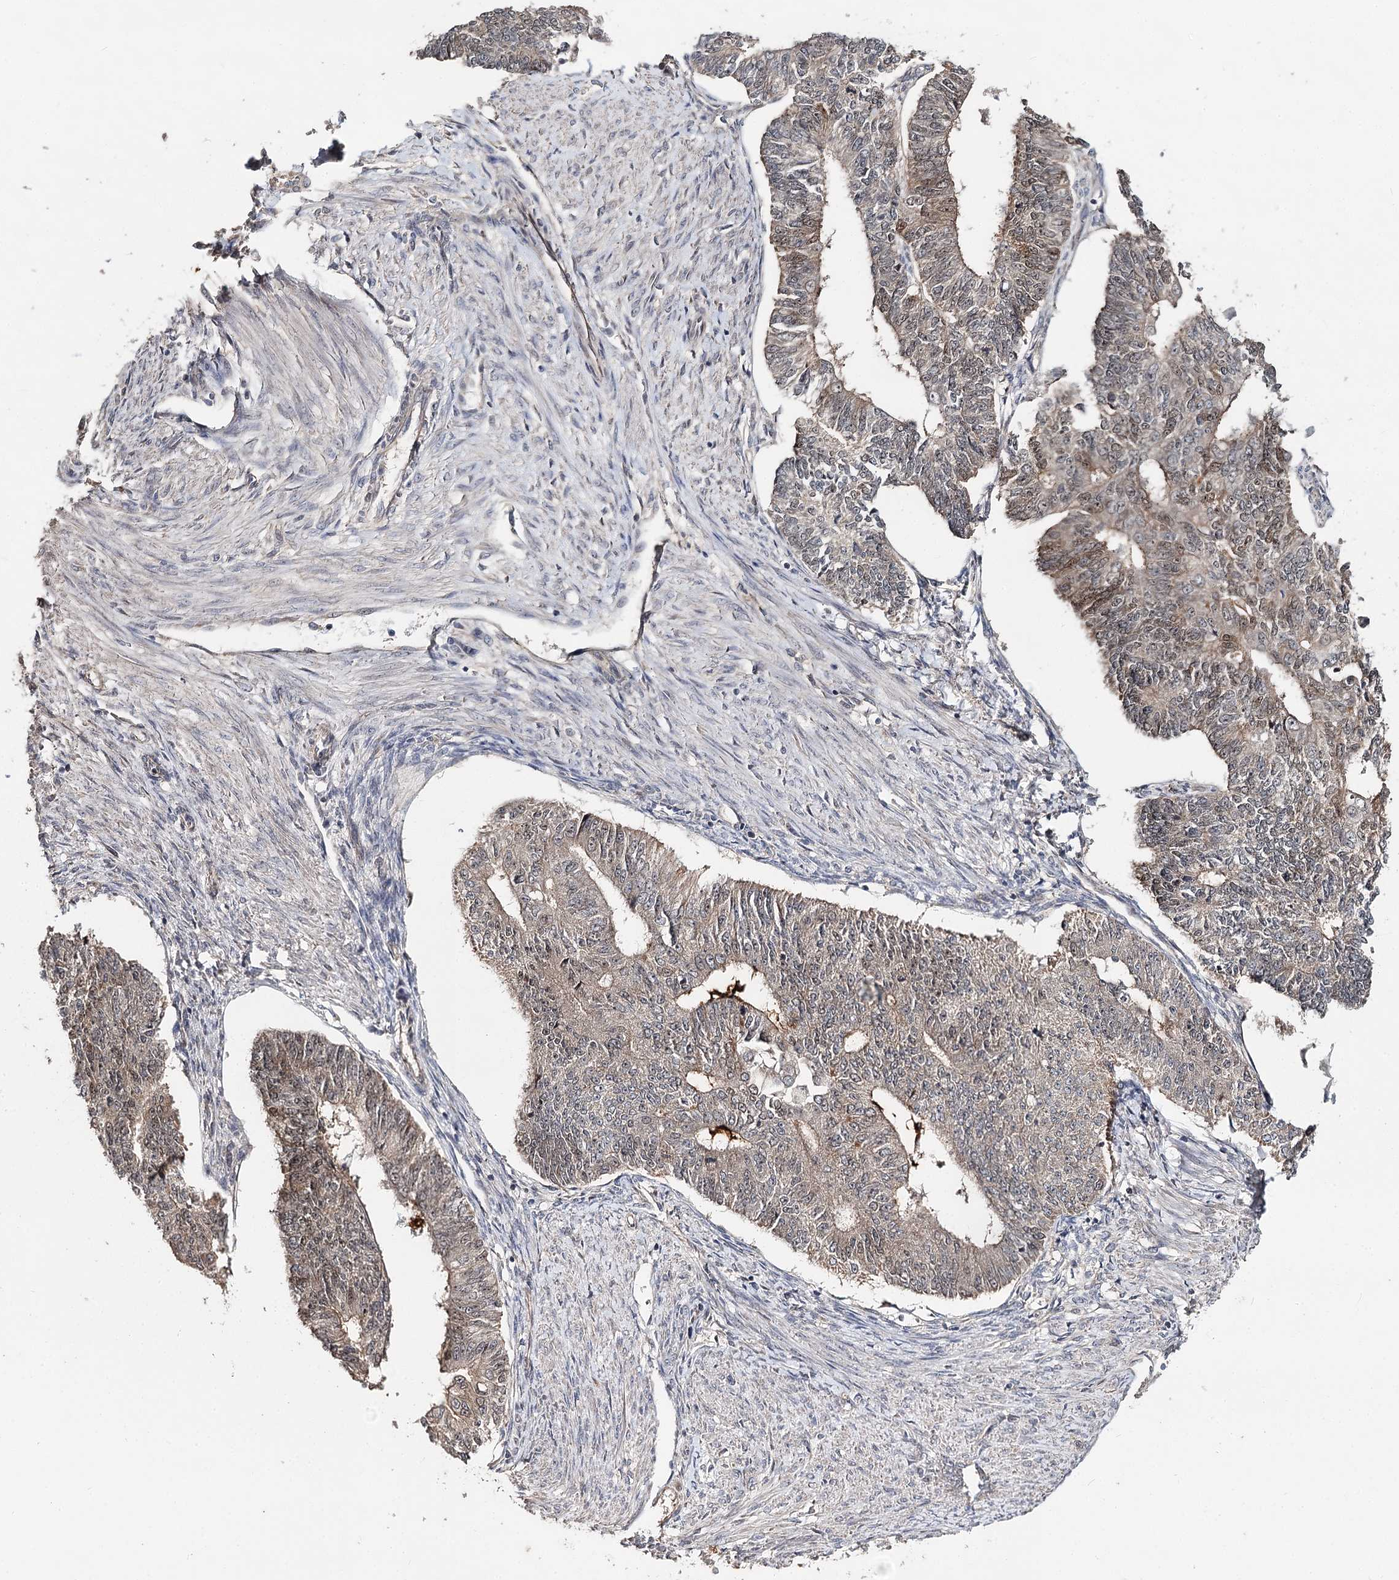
{"staining": {"intensity": "moderate", "quantity": "<25%", "location": "cytoplasmic/membranous,nuclear"}, "tissue": "endometrial cancer", "cell_type": "Tumor cells", "image_type": "cancer", "snomed": [{"axis": "morphology", "description": "Adenocarcinoma, NOS"}, {"axis": "topography", "description": "Endometrium"}], "caption": "High-magnification brightfield microscopy of adenocarcinoma (endometrial) stained with DAB (3,3'-diaminobenzidine) (brown) and counterstained with hematoxylin (blue). tumor cells exhibit moderate cytoplasmic/membranous and nuclear expression is present in approximately<25% of cells.", "gene": "NOPCHAP1", "patient": {"sex": "female", "age": 32}}